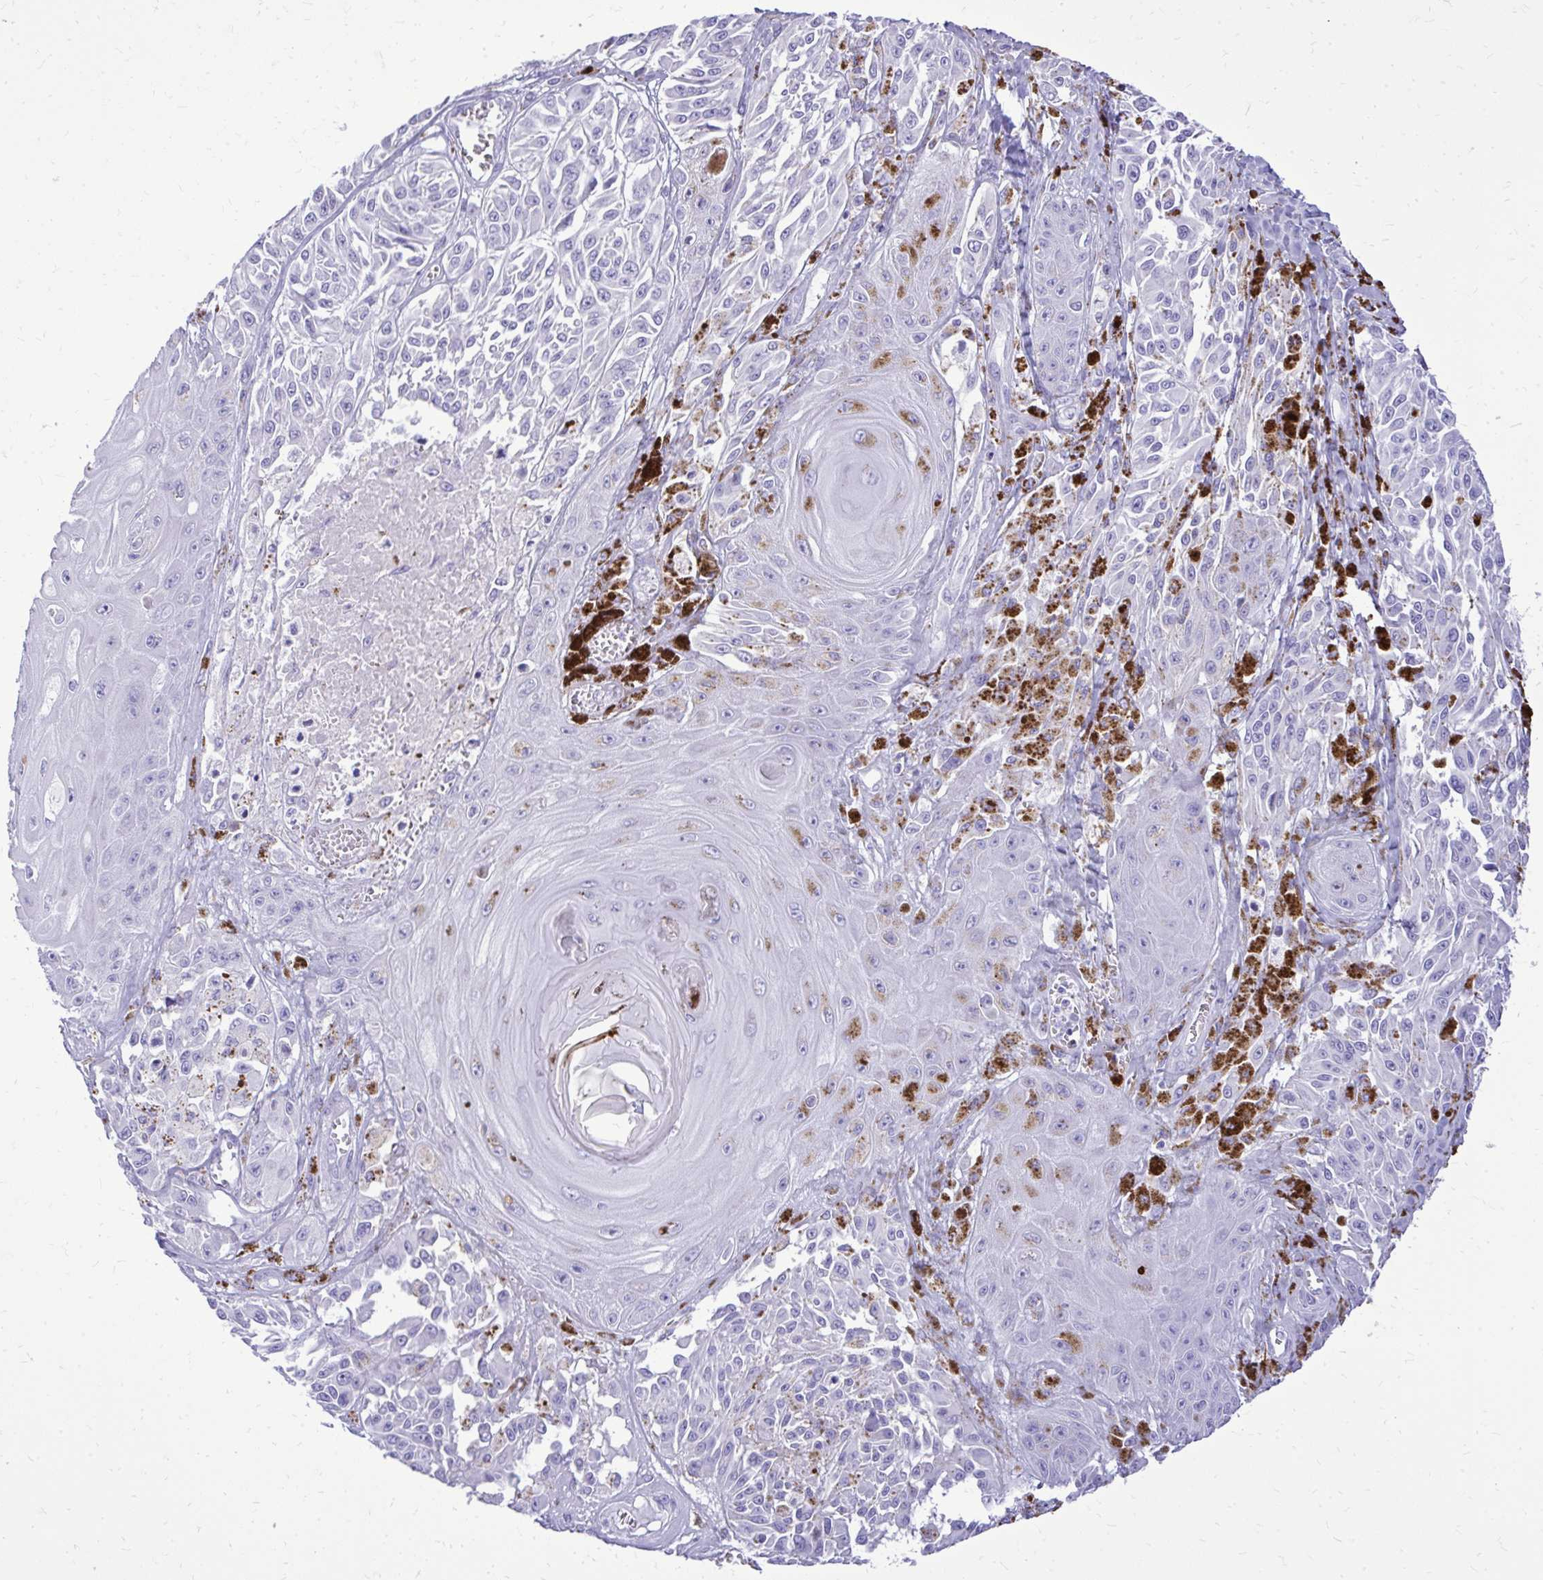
{"staining": {"intensity": "negative", "quantity": "none", "location": "none"}, "tissue": "melanoma", "cell_type": "Tumor cells", "image_type": "cancer", "snomed": [{"axis": "morphology", "description": "Malignant melanoma, NOS"}, {"axis": "topography", "description": "Skin"}], "caption": "Immunohistochemistry micrograph of melanoma stained for a protein (brown), which shows no expression in tumor cells.", "gene": "BCL6B", "patient": {"sex": "male", "age": 94}}